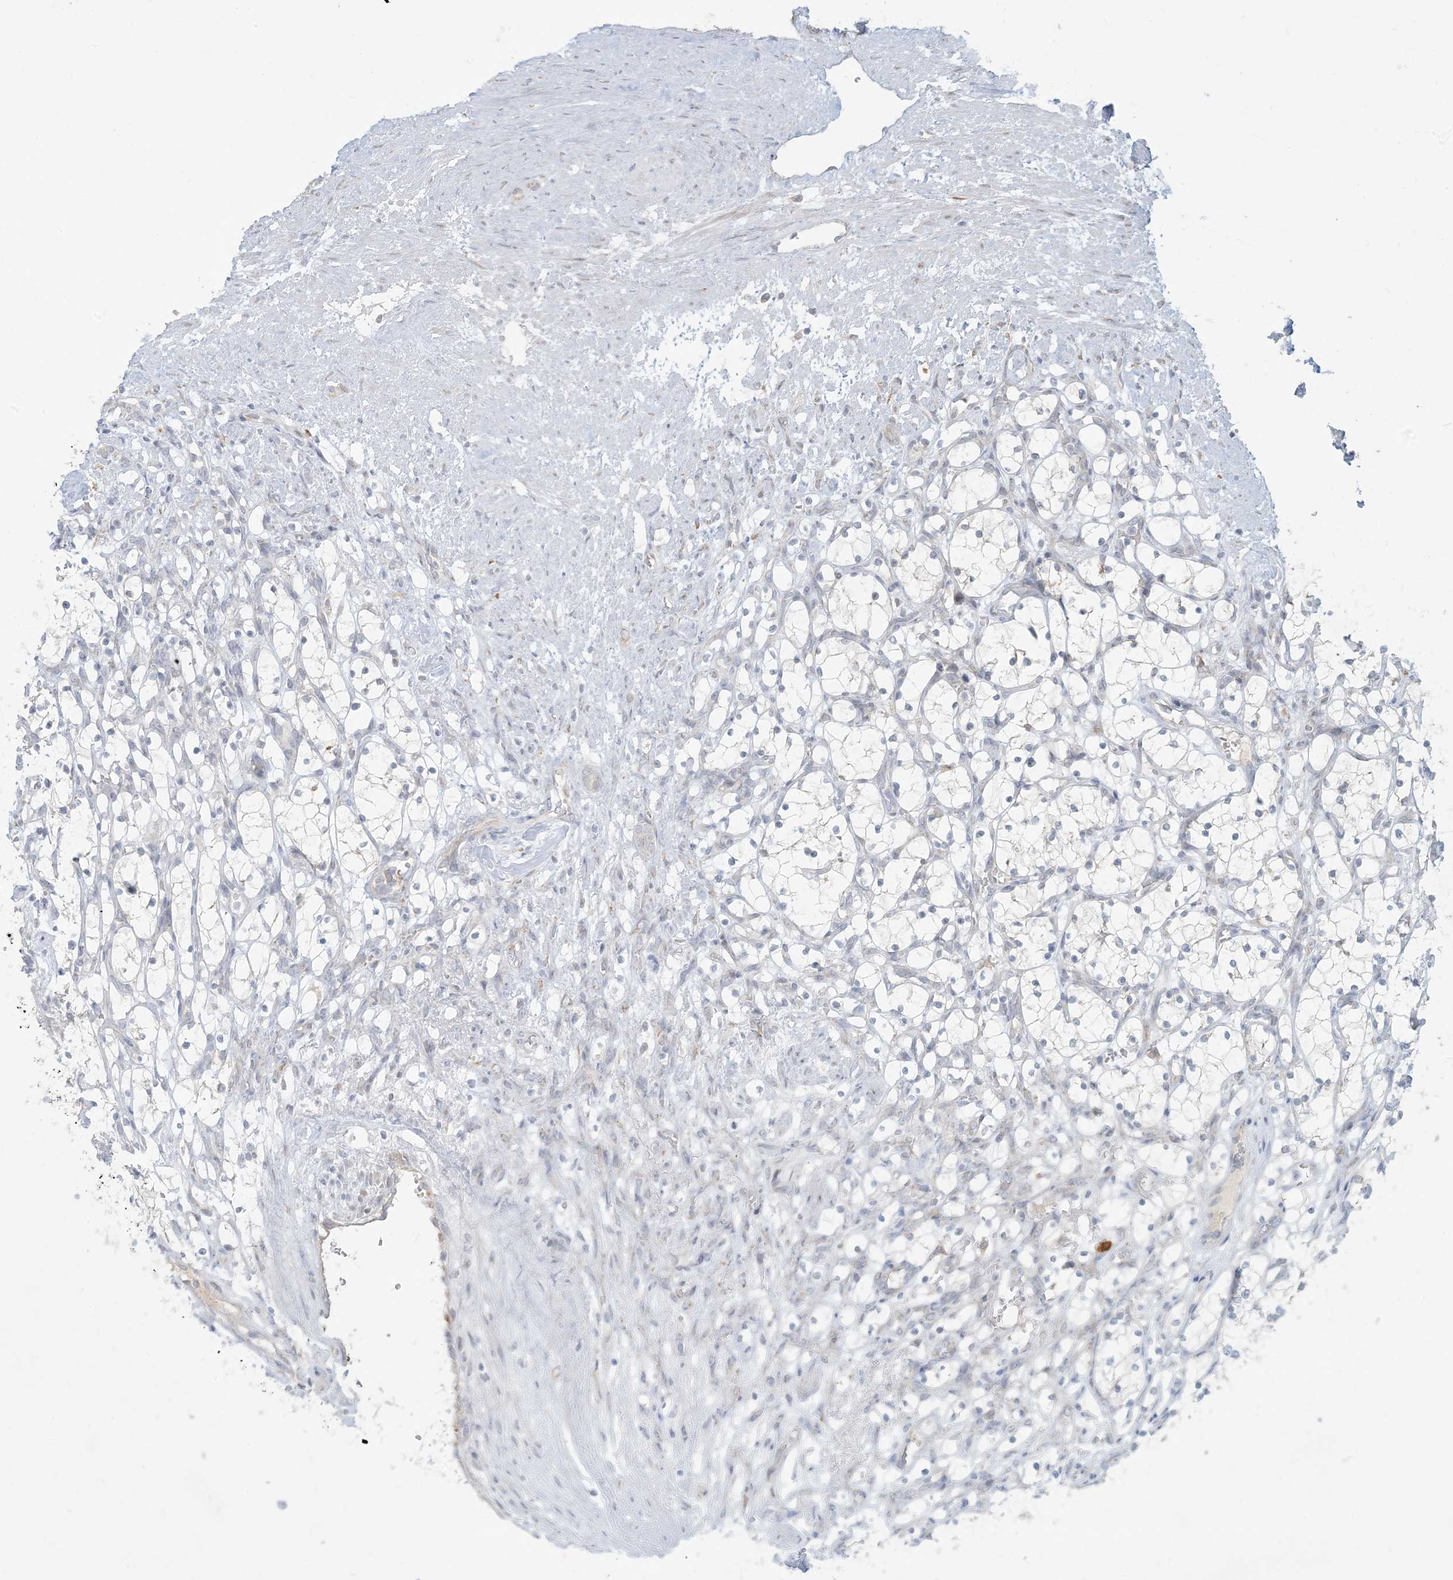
{"staining": {"intensity": "negative", "quantity": "none", "location": "none"}, "tissue": "renal cancer", "cell_type": "Tumor cells", "image_type": "cancer", "snomed": [{"axis": "morphology", "description": "Adenocarcinoma, NOS"}, {"axis": "topography", "description": "Kidney"}], "caption": "There is no significant expression in tumor cells of renal cancer (adenocarcinoma). (Stains: DAB (3,3'-diaminobenzidine) immunohistochemistry (IHC) with hematoxylin counter stain, Microscopy: brightfield microscopy at high magnification).", "gene": "HACL1", "patient": {"sex": "female", "age": 69}}